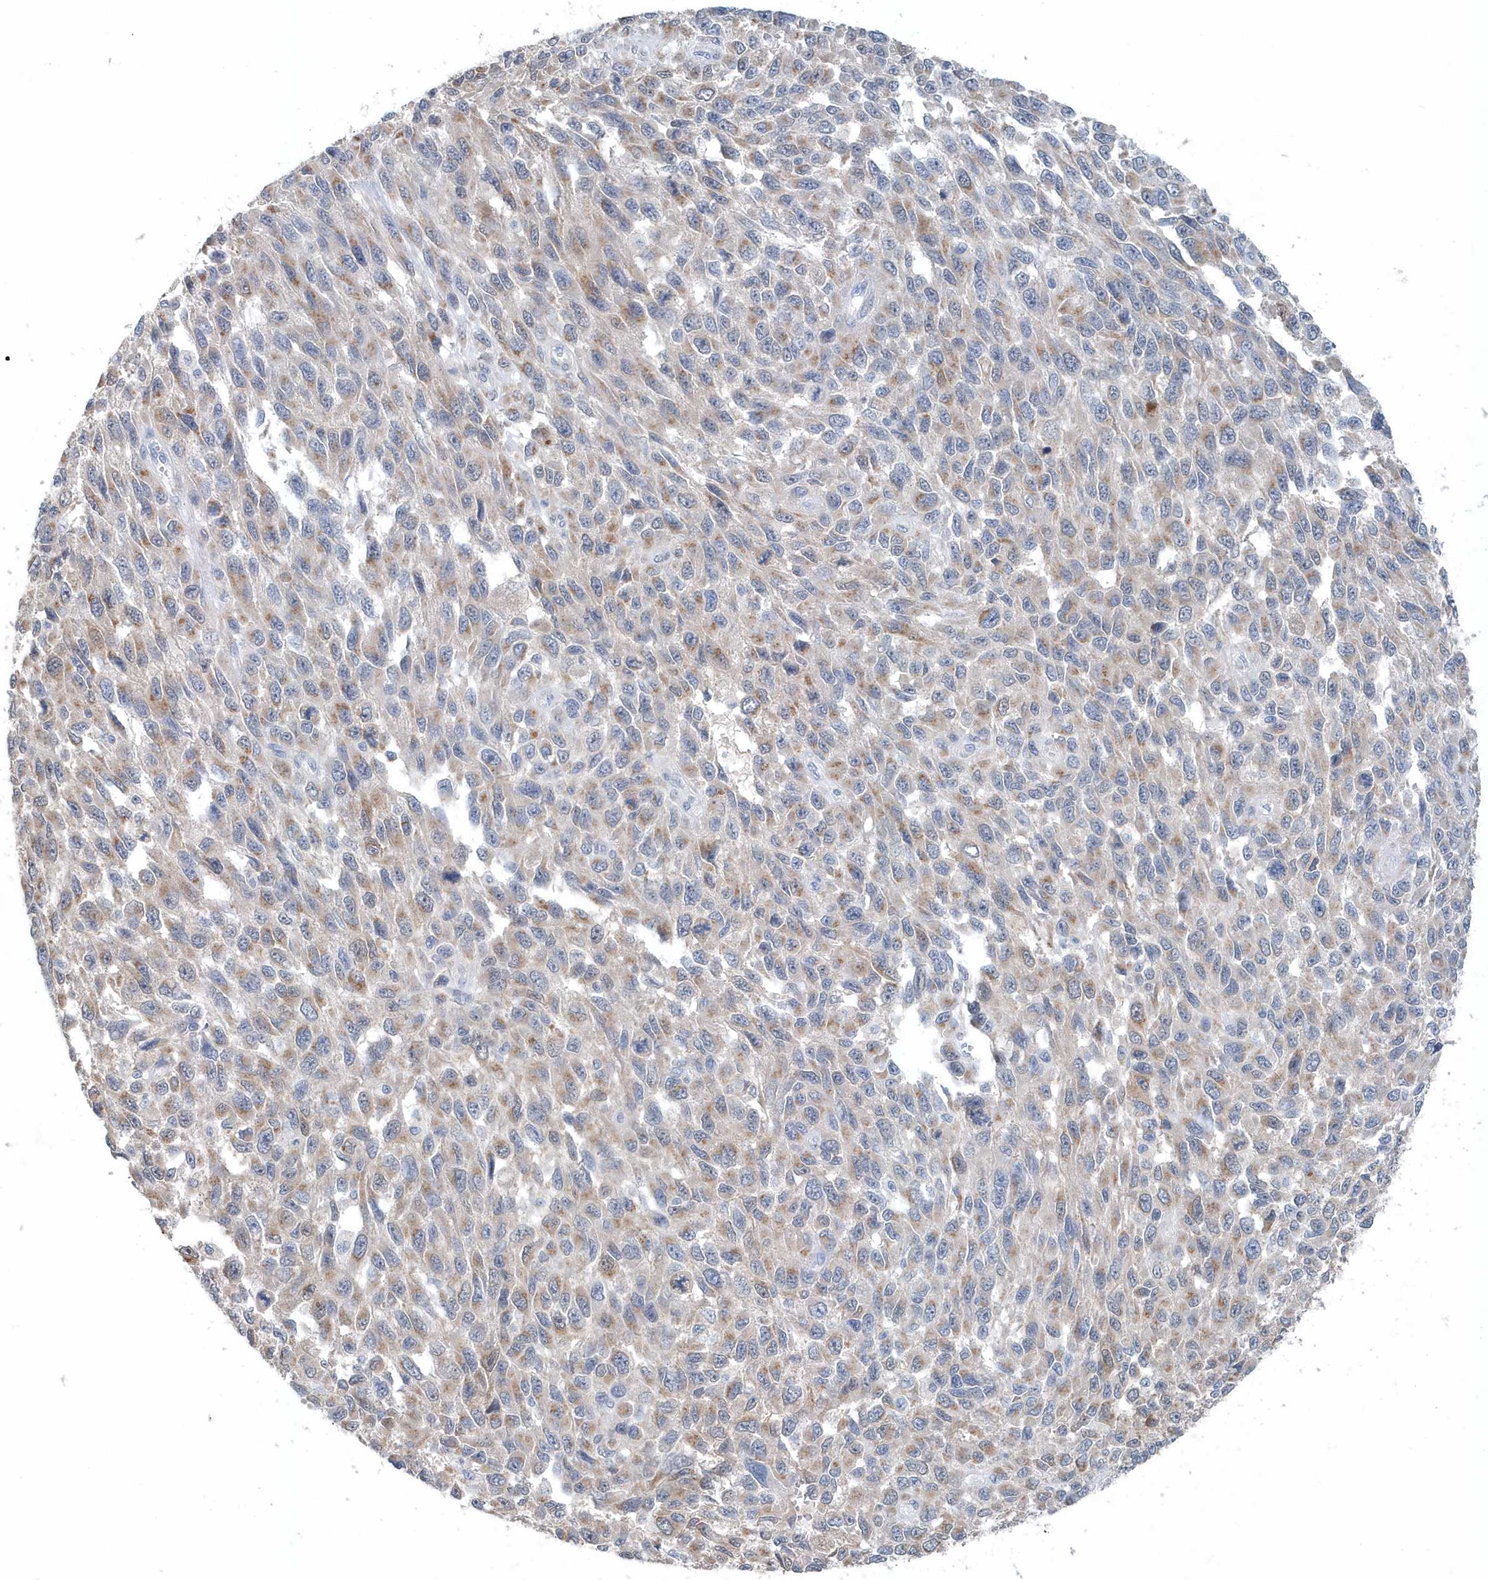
{"staining": {"intensity": "weak", "quantity": ">75%", "location": "cytoplasmic/membranous"}, "tissue": "melanoma", "cell_type": "Tumor cells", "image_type": "cancer", "snomed": [{"axis": "morphology", "description": "Malignant melanoma, NOS"}, {"axis": "topography", "description": "Skin"}], "caption": "Immunohistochemistry (IHC) (DAB) staining of melanoma reveals weak cytoplasmic/membranous protein positivity in about >75% of tumor cells.", "gene": "PFN2", "patient": {"sex": "female", "age": 96}}